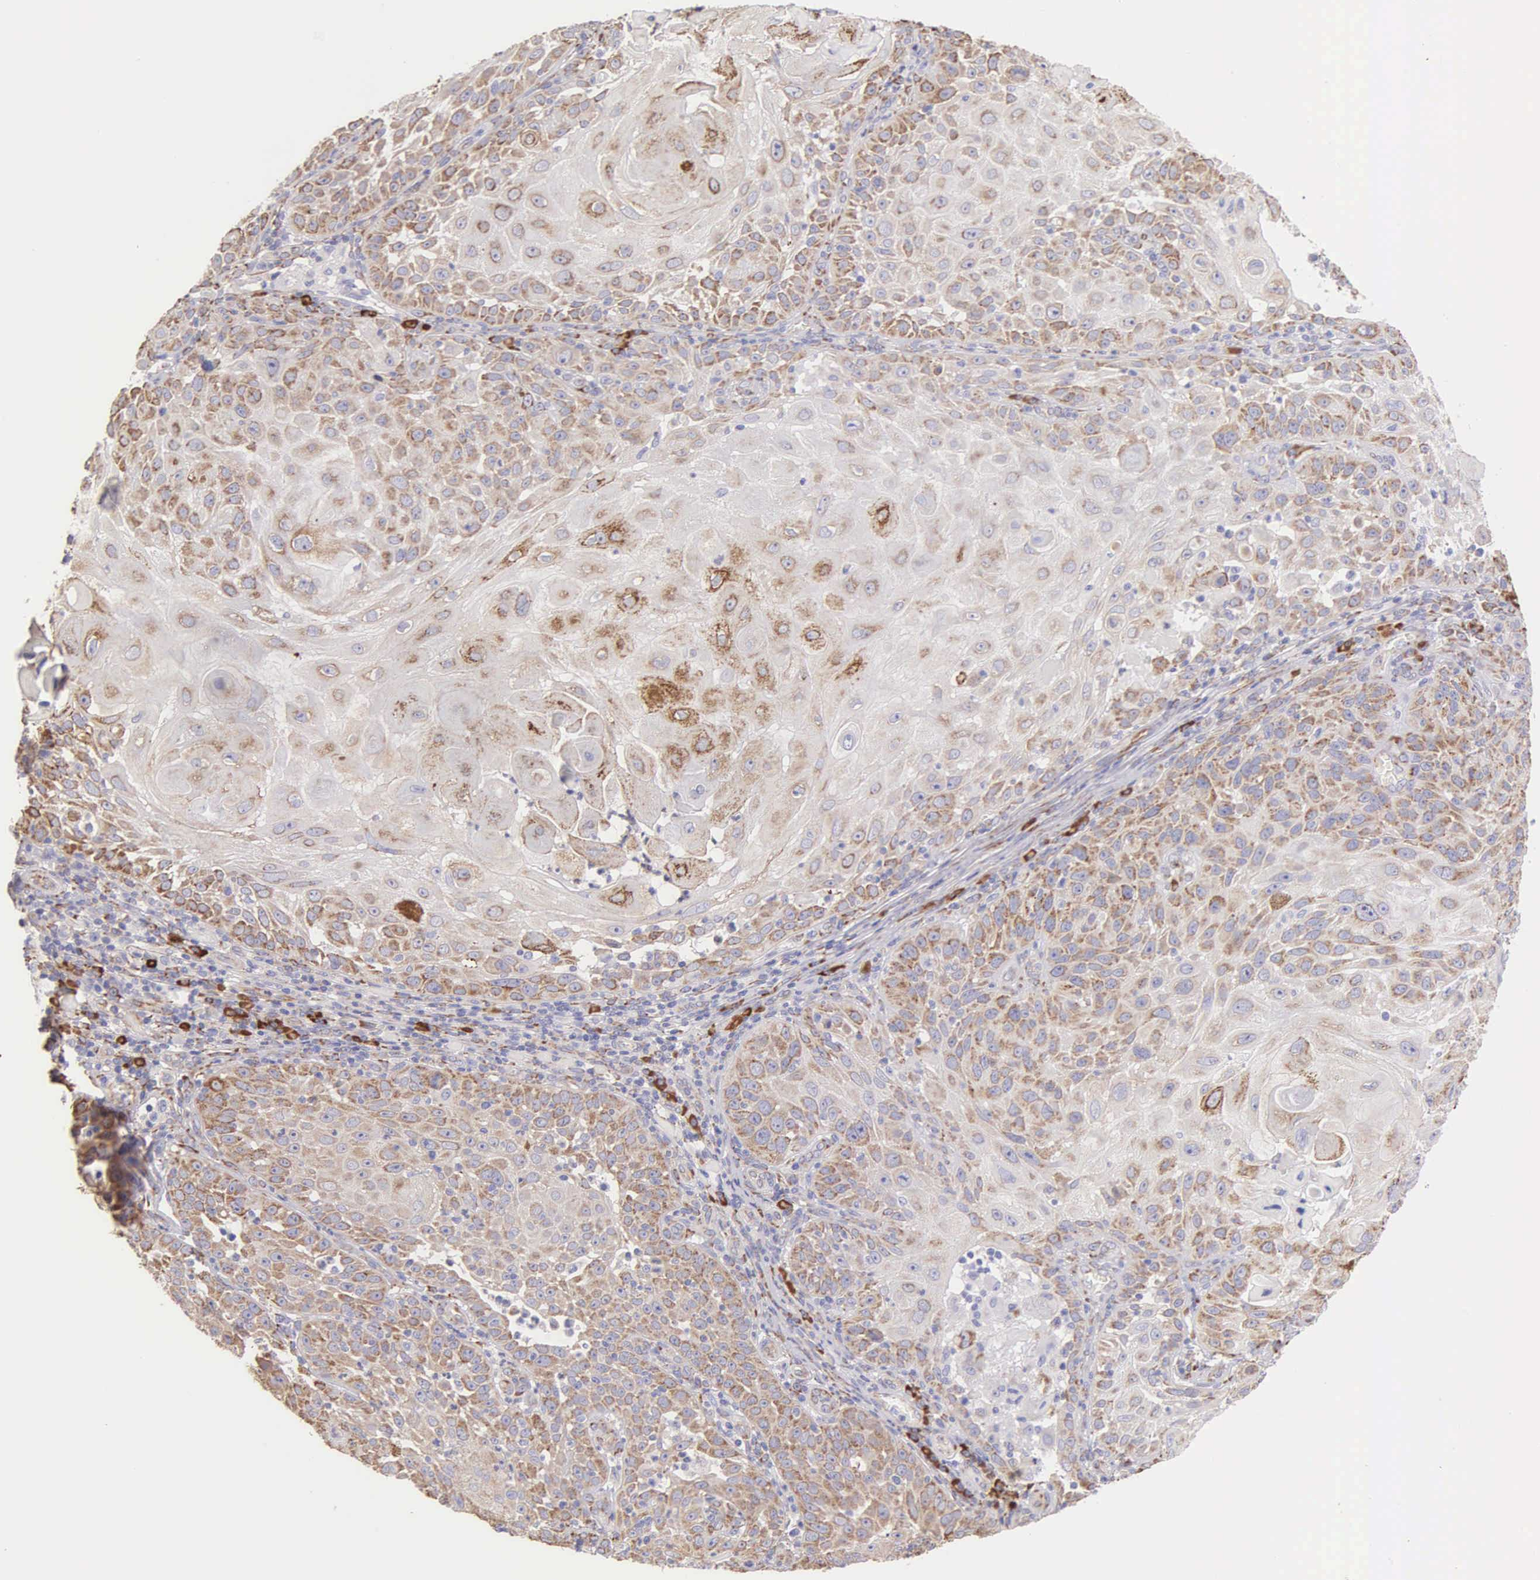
{"staining": {"intensity": "moderate", "quantity": ">75%", "location": "cytoplasmic/membranous"}, "tissue": "skin cancer", "cell_type": "Tumor cells", "image_type": "cancer", "snomed": [{"axis": "morphology", "description": "Squamous cell carcinoma, NOS"}, {"axis": "topography", "description": "Skin"}], "caption": "Squamous cell carcinoma (skin) stained with DAB immunohistochemistry shows medium levels of moderate cytoplasmic/membranous positivity in approximately >75% of tumor cells. (brown staining indicates protein expression, while blue staining denotes nuclei).", "gene": "CKAP4", "patient": {"sex": "female", "age": 89}}